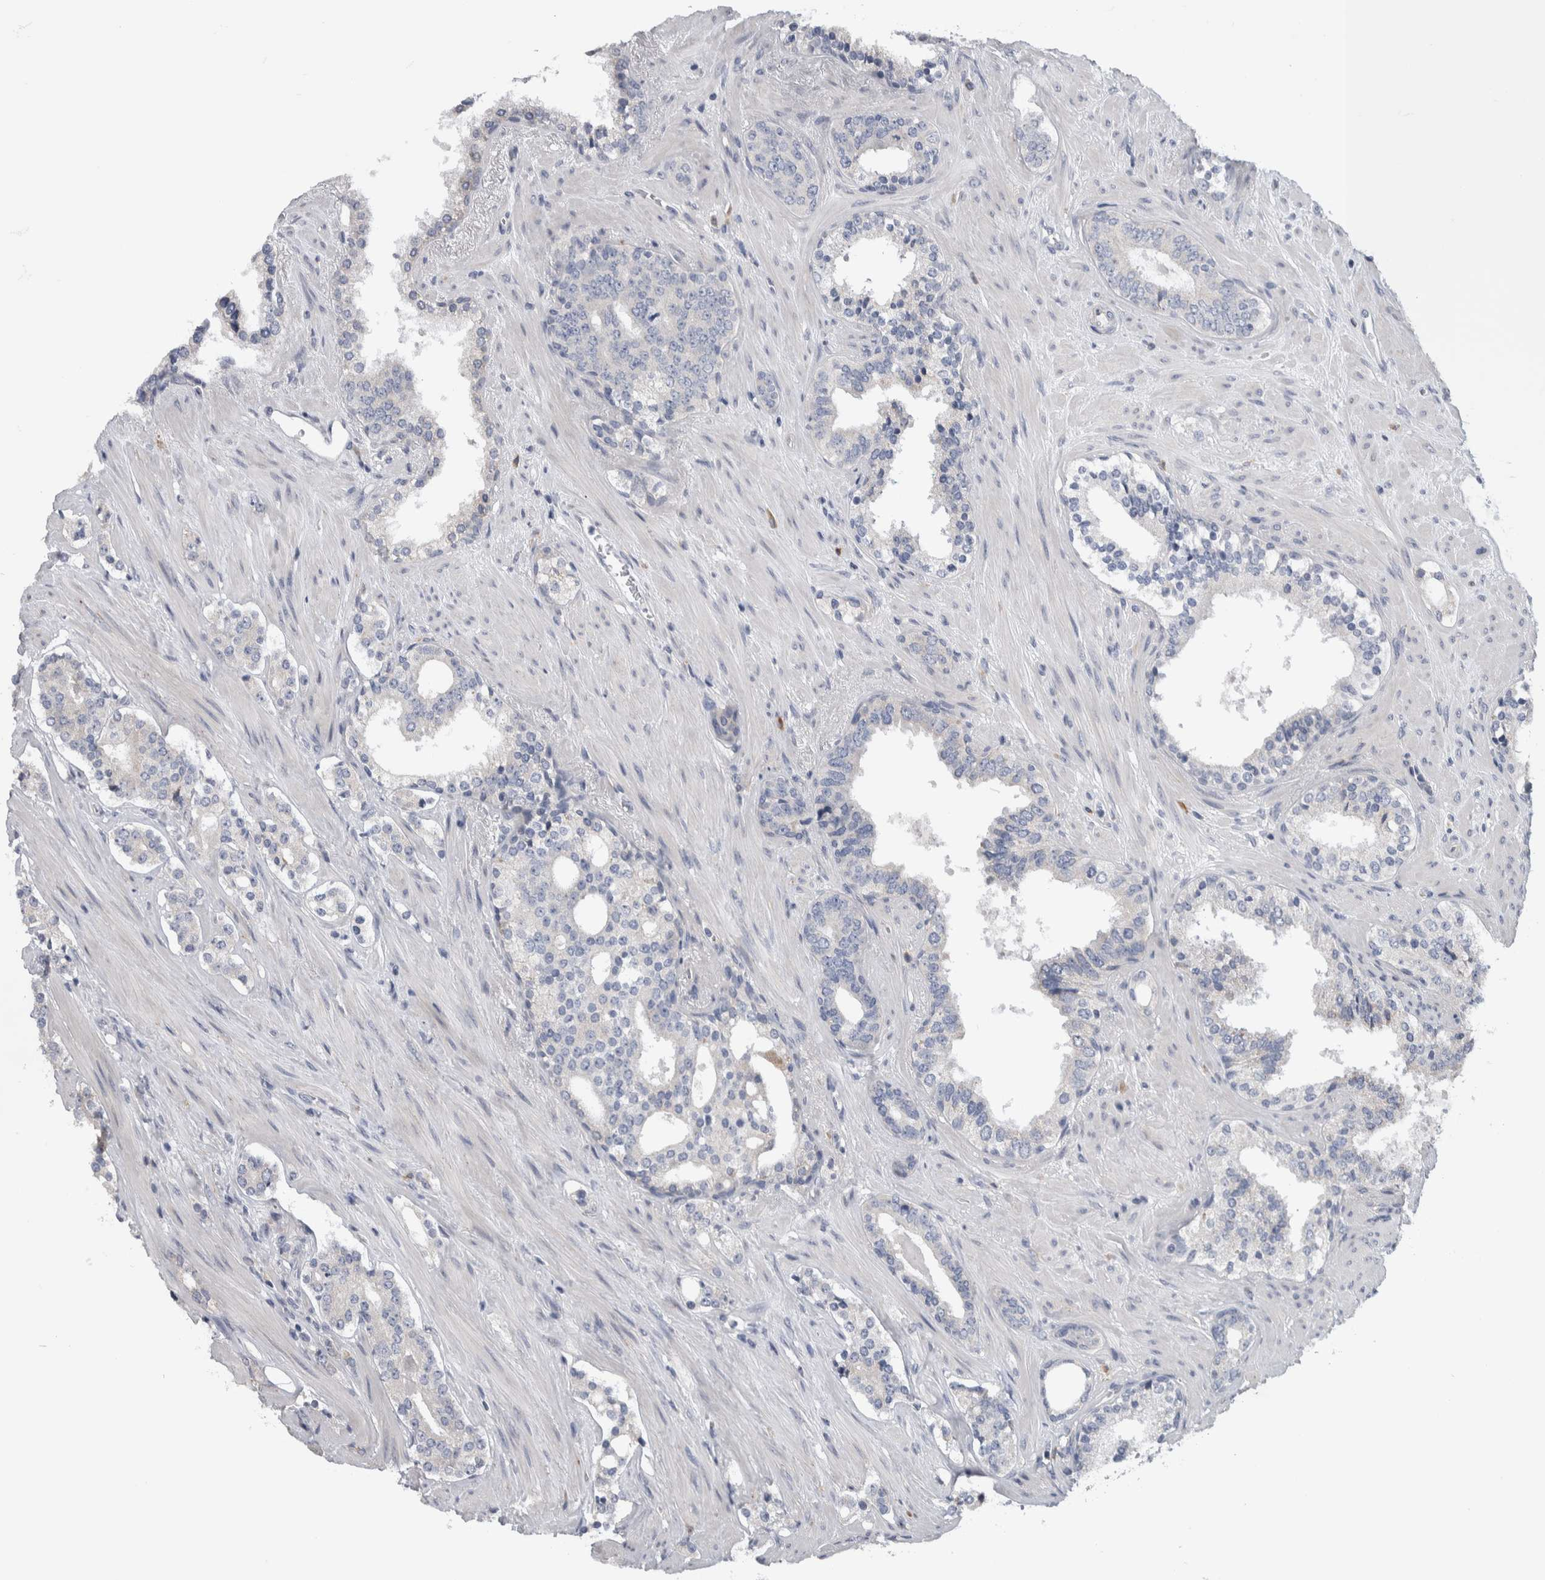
{"staining": {"intensity": "negative", "quantity": "none", "location": "none"}, "tissue": "prostate cancer", "cell_type": "Tumor cells", "image_type": "cancer", "snomed": [{"axis": "morphology", "description": "Adenocarcinoma, High grade"}, {"axis": "topography", "description": "Prostate"}], "caption": "Immunohistochemical staining of prostate cancer reveals no significant expression in tumor cells. Nuclei are stained in blue.", "gene": "IBTK", "patient": {"sex": "male", "age": 71}}